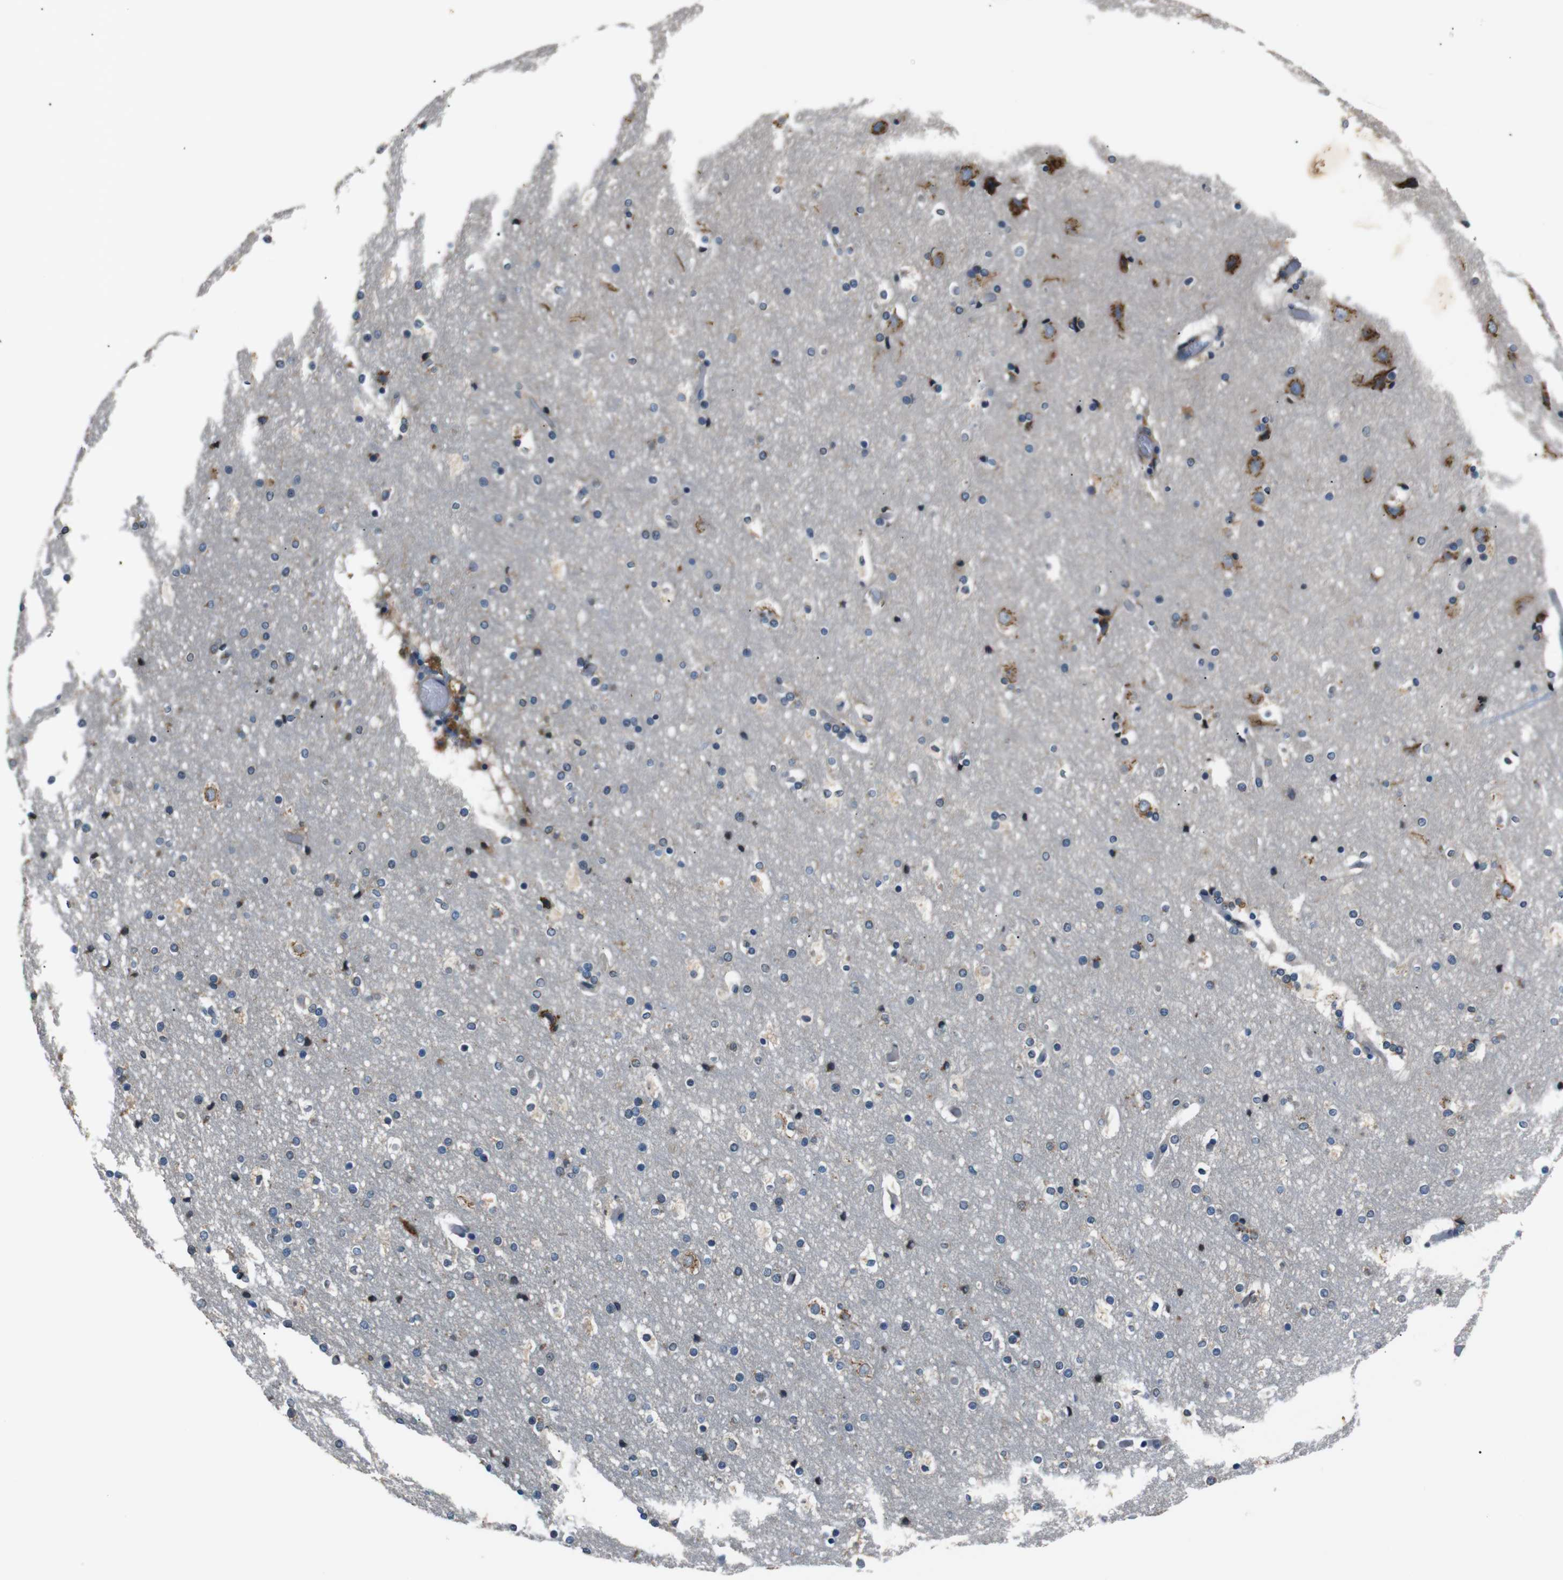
{"staining": {"intensity": "moderate", "quantity": "25%-75%", "location": "cytoplasmic/membranous"}, "tissue": "cerebral cortex", "cell_type": "Endothelial cells", "image_type": "normal", "snomed": [{"axis": "morphology", "description": "Normal tissue, NOS"}, {"axis": "topography", "description": "Cerebral cortex"}], "caption": "Endothelial cells show medium levels of moderate cytoplasmic/membranous expression in approximately 25%-75% of cells in benign cerebral cortex.", "gene": "TMED2", "patient": {"sex": "male", "age": 57}}